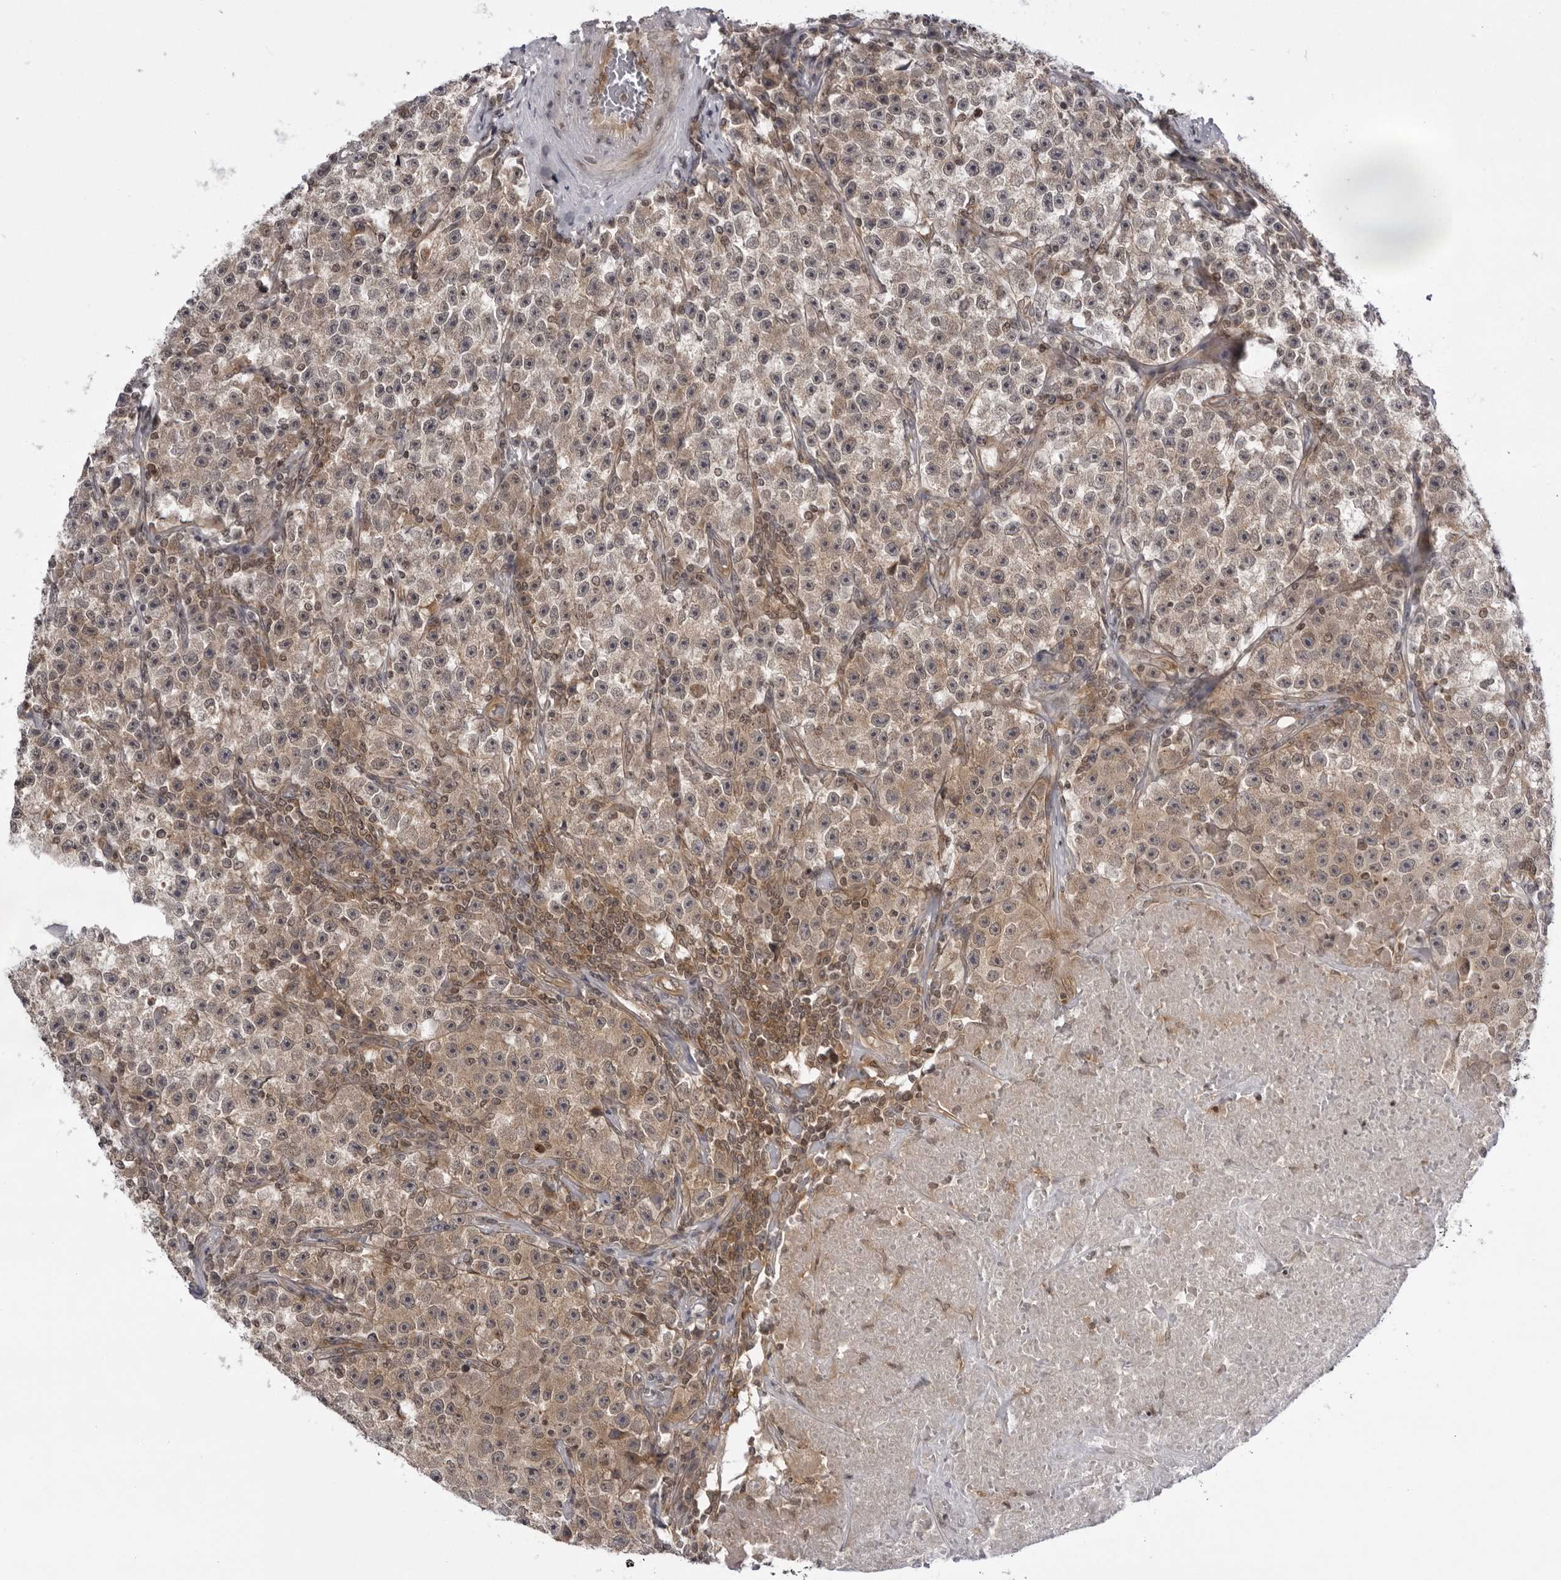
{"staining": {"intensity": "weak", "quantity": ">75%", "location": "cytoplasmic/membranous"}, "tissue": "testis cancer", "cell_type": "Tumor cells", "image_type": "cancer", "snomed": [{"axis": "morphology", "description": "Seminoma, NOS"}, {"axis": "topography", "description": "Testis"}], "caption": "Immunohistochemistry photomicrograph of human testis cancer stained for a protein (brown), which displays low levels of weak cytoplasmic/membranous expression in approximately >75% of tumor cells.", "gene": "USP43", "patient": {"sex": "male", "age": 22}}